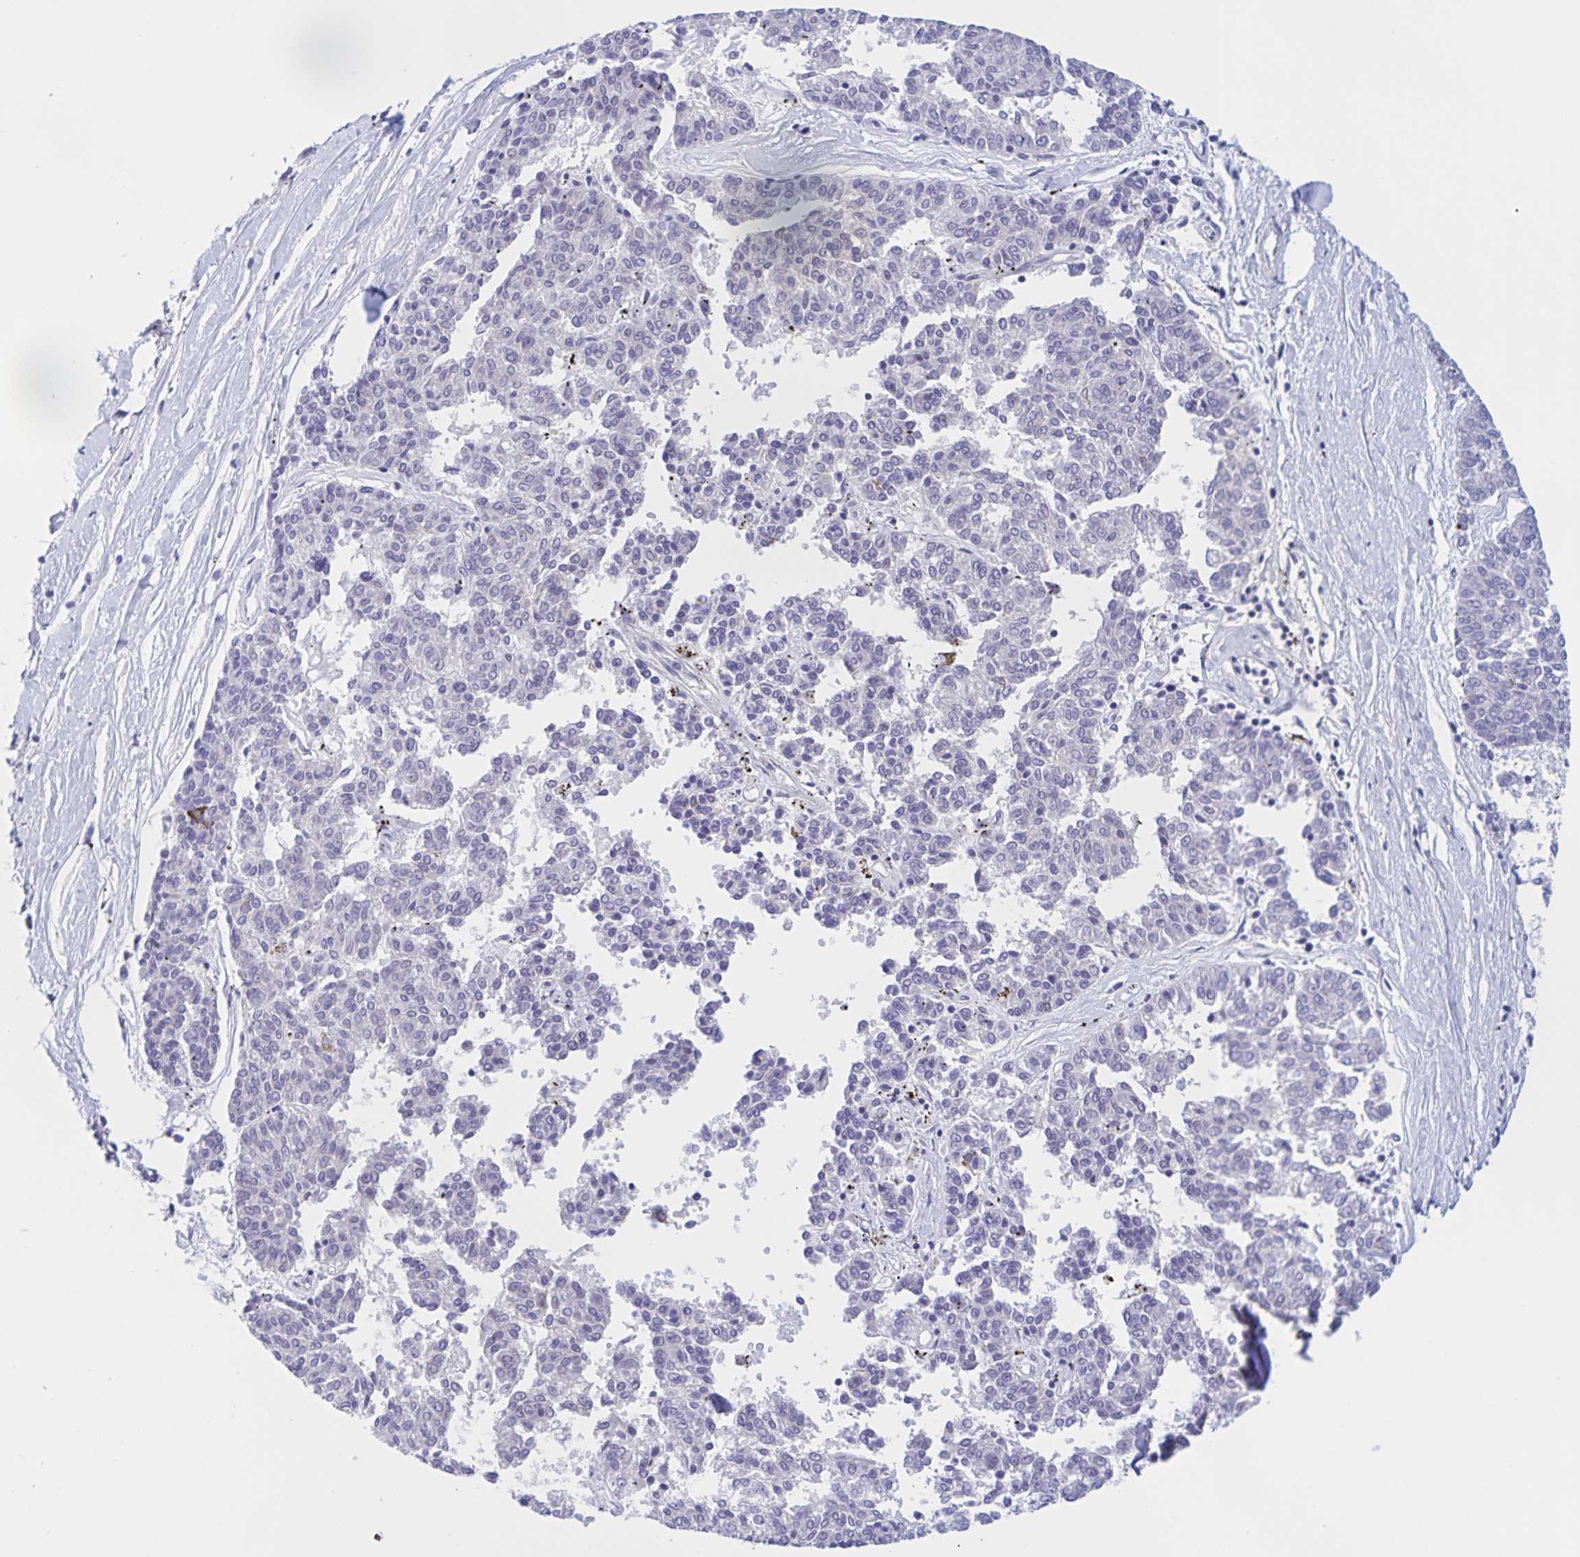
{"staining": {"intensity": "negative", "quantity": "none", "location": "none"}, "tissue": "melanoma", "cell_type": "Tumor cells", "image_type": "cancer", "snomed": [{"axis": "morphology", "description": "Malignant melanoma, NOS"}, {"axis": "topography", "description": "Skin"}], "caption": "This is an IHC image of melanoma. There is no positivity in tumor cells.", "gene": "CATSPER4", "patient": {"sex": "female", "age": 72}}